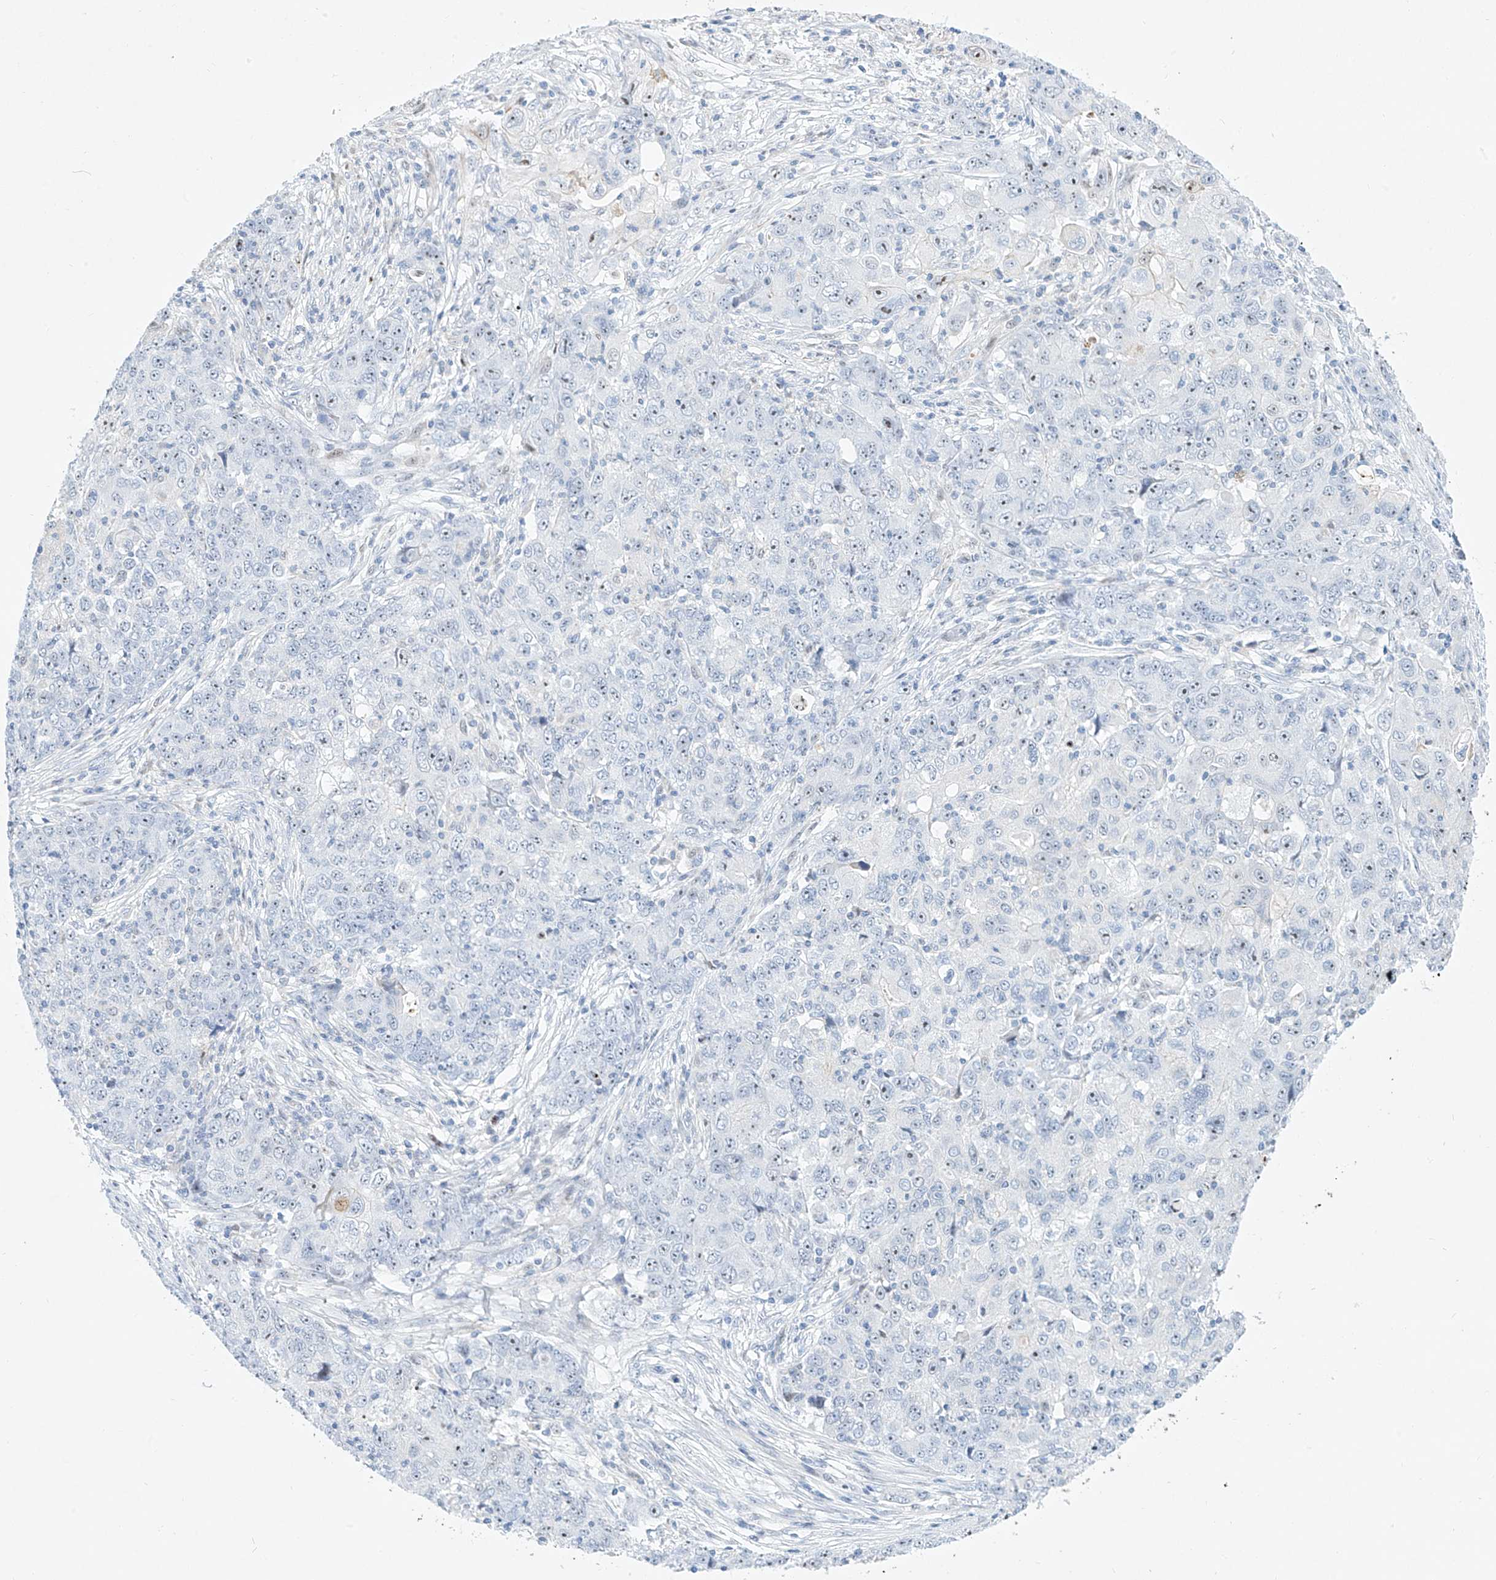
{"staining": {"intensity": "negative", "quantity": "none", "location": "none"}, "tissue": "ovarian cancer", "cell_type": "Tumor cells", "image_type": "cancer", "snomed": [{"axis": "morphology", "description": "Carcinoma, endometroid"}, {"axis": "topography", "description": "Ovary"}], "caption": "This histopathology image is of ovarian endometroid carcinoma stained with IHC to label a protein in brown with the nuclei are counter-stained blue. There is no expression in tumor cells.", "gene": "SNU13", "patient": {"sex": "female", "age": 42}}